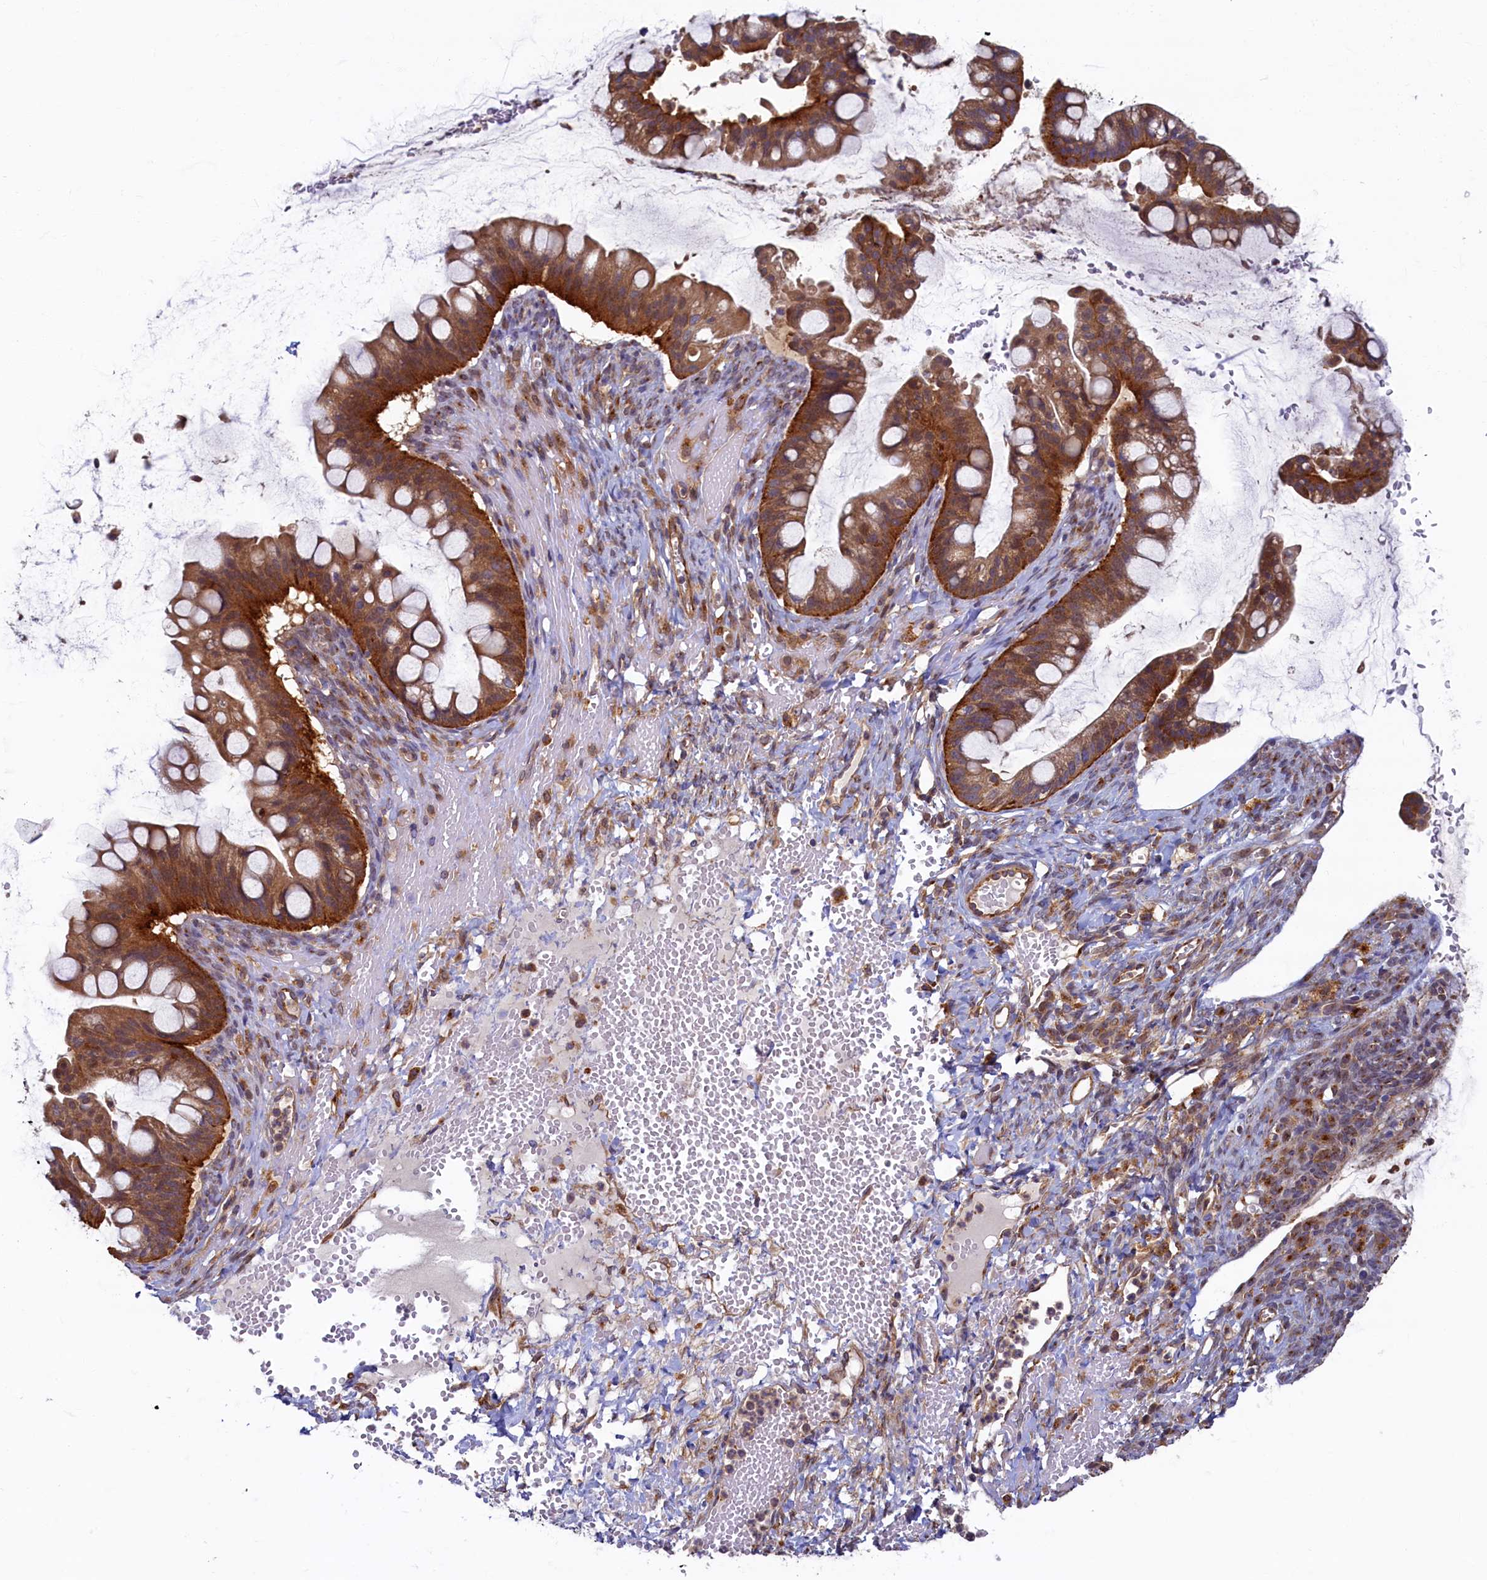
{"staining": {"intensity": "moderate", "quantity": ">75%", "location": "cytoplasmic/membranous"}, "tissue": "ovarian cancer", "cell_type": "Tumor cells", "image_type": "cancer", "snomed": [{"axis": "morphology", "description": "Cystadenocarcinoma, mucinous, NOS"}, {"axis": "topography", "description": "Ovary"}], "caption": "This image demonstrates immunohistochemistry (IHC) staining of ovarian mucinous cystadenocarcinoma, with medium moderate cytoplasmic/membranous staining in approximately >75% of tumor cells.", "gene": "STX12", "patient": {"sex": "female", "age": 73}}